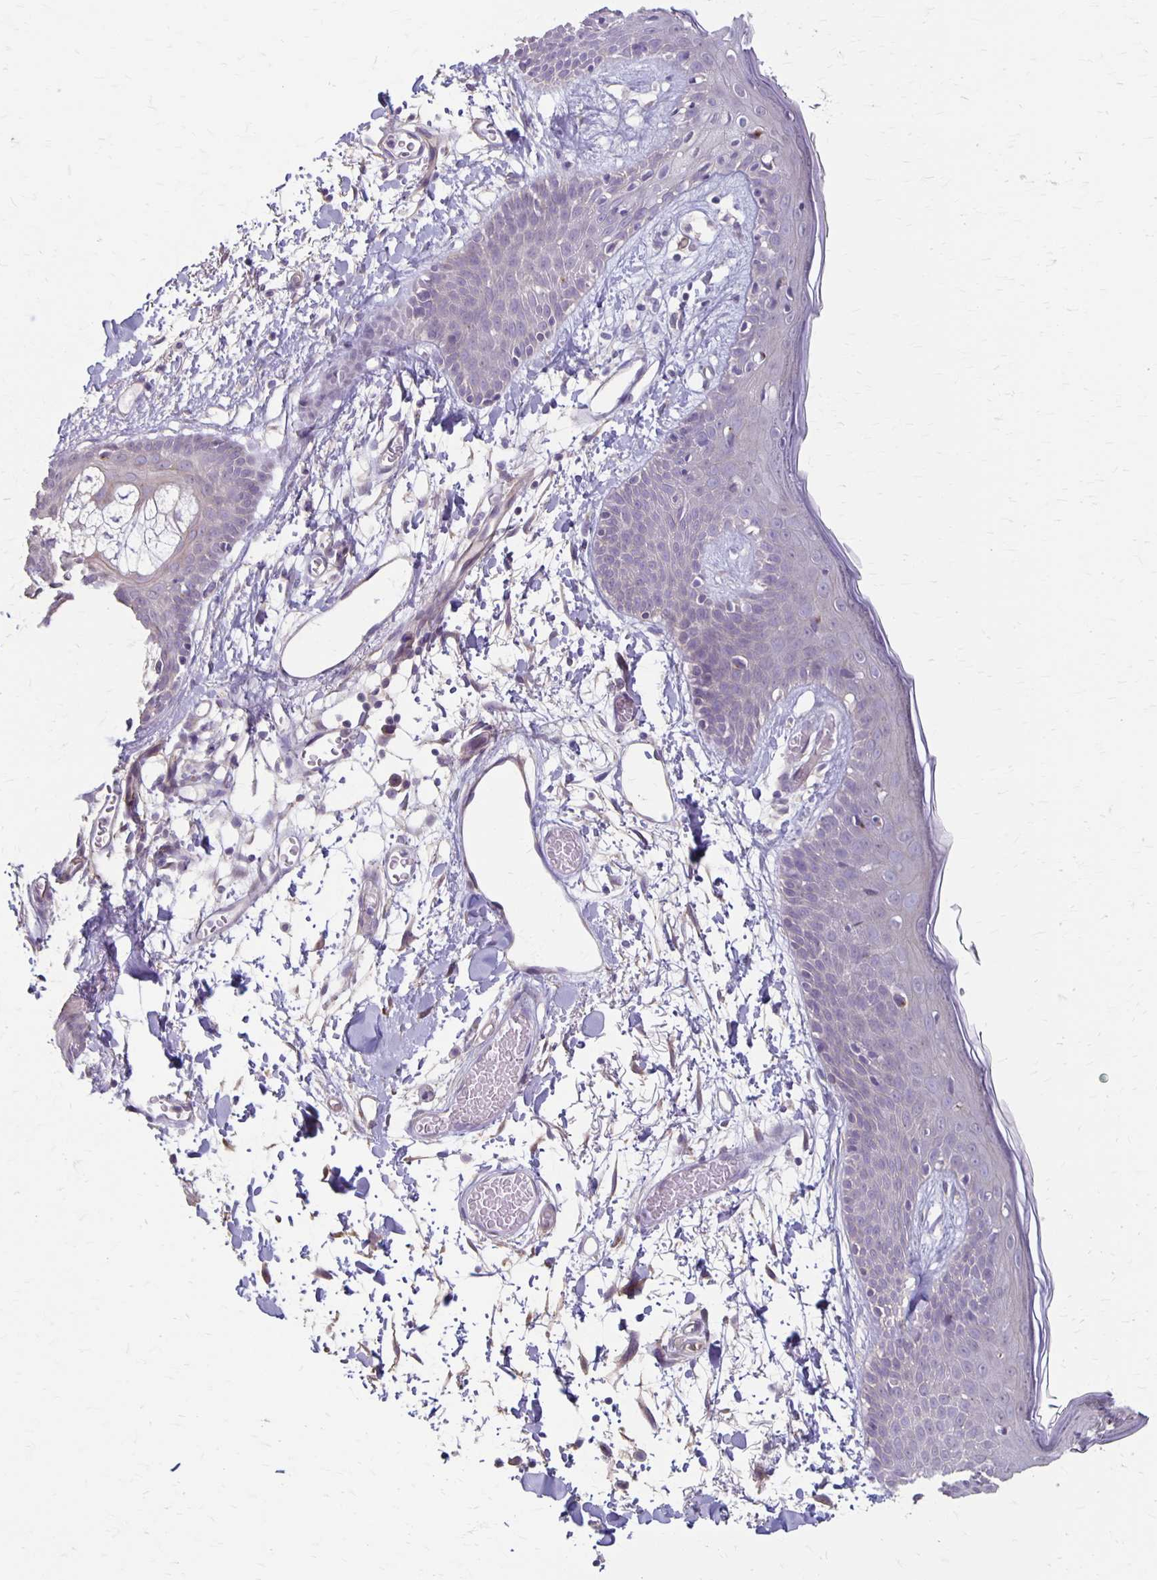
{"staining": {"intensity": "negative", "quantity": "none", "location": "none"}, "tissue": "skin", "cell_type": "Fibroblasts", "image_type": "normal", "snomed": [{"axis": "morphology", "description": "Normal tissue, NOS"}, {"axis": "topography", "description": "Skin"}], "caption": "Immunohistochemistry of benign skin displays no positivity in fibroblasts.", "gene": "PPP1R3E", "patient": {"sex": "male", "age": 79}}